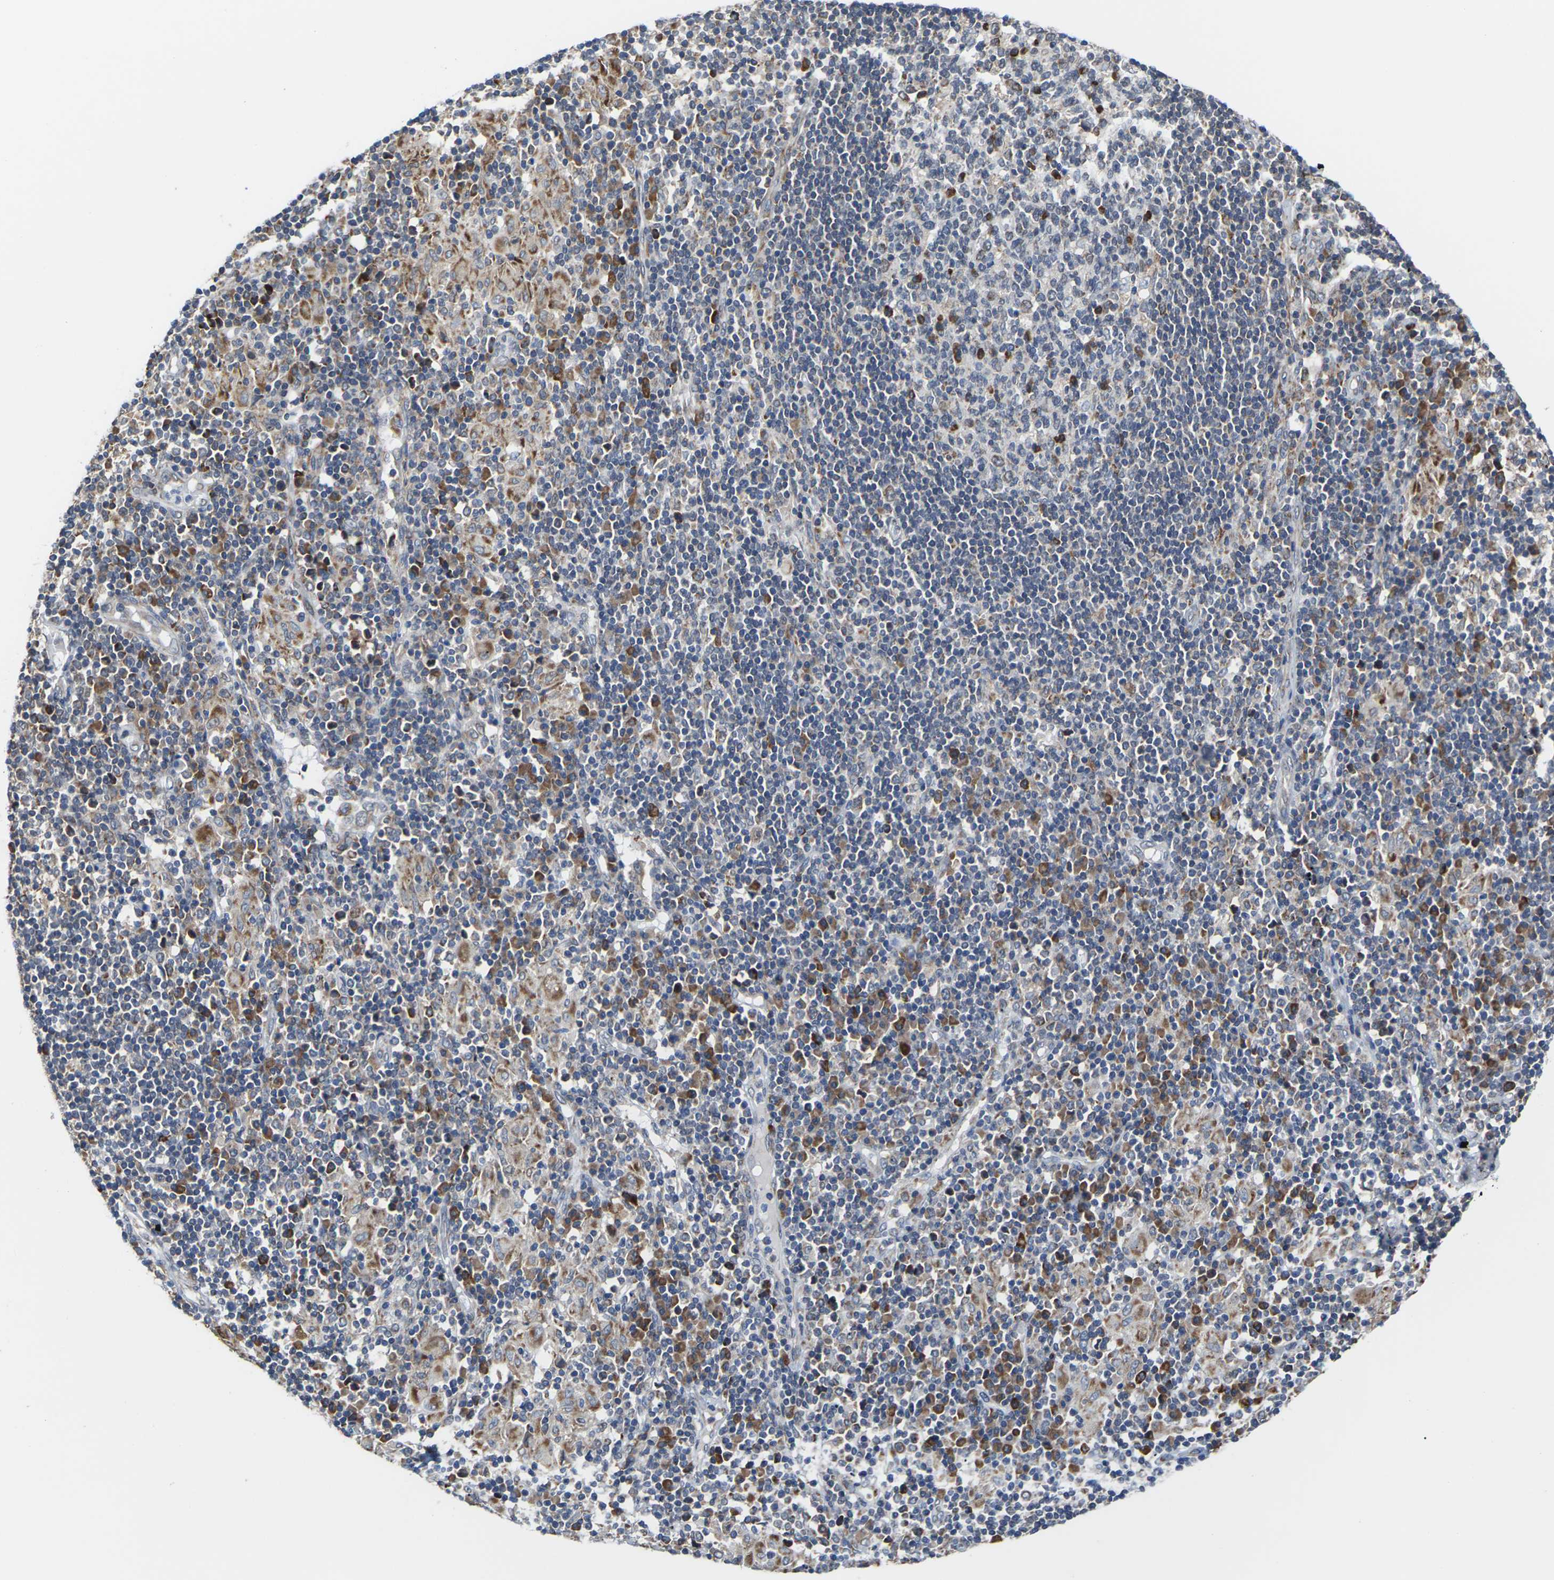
{"staining": {"intensity": "negative", "quantity": "none", "location": "none"}, "tissue": "adipose tissue", "cell_type": "Adipocytes", "image_type": "normal", "snomed": [{"axis": "morphology", "description": "Normal tissue, NOS"}, {"axis": "morphology", "description": "Adenocarcinoma, NOS"}, {"axis": "topography", "description": "Esophagus"}], "caption": "This is an immunohistochemistry photomicrograph of unremarkable human adipose tissue. There is no expression in adipocytes.", "gene": "PDZK1IP1", "patient": {"sex": "male", "age": 62}}